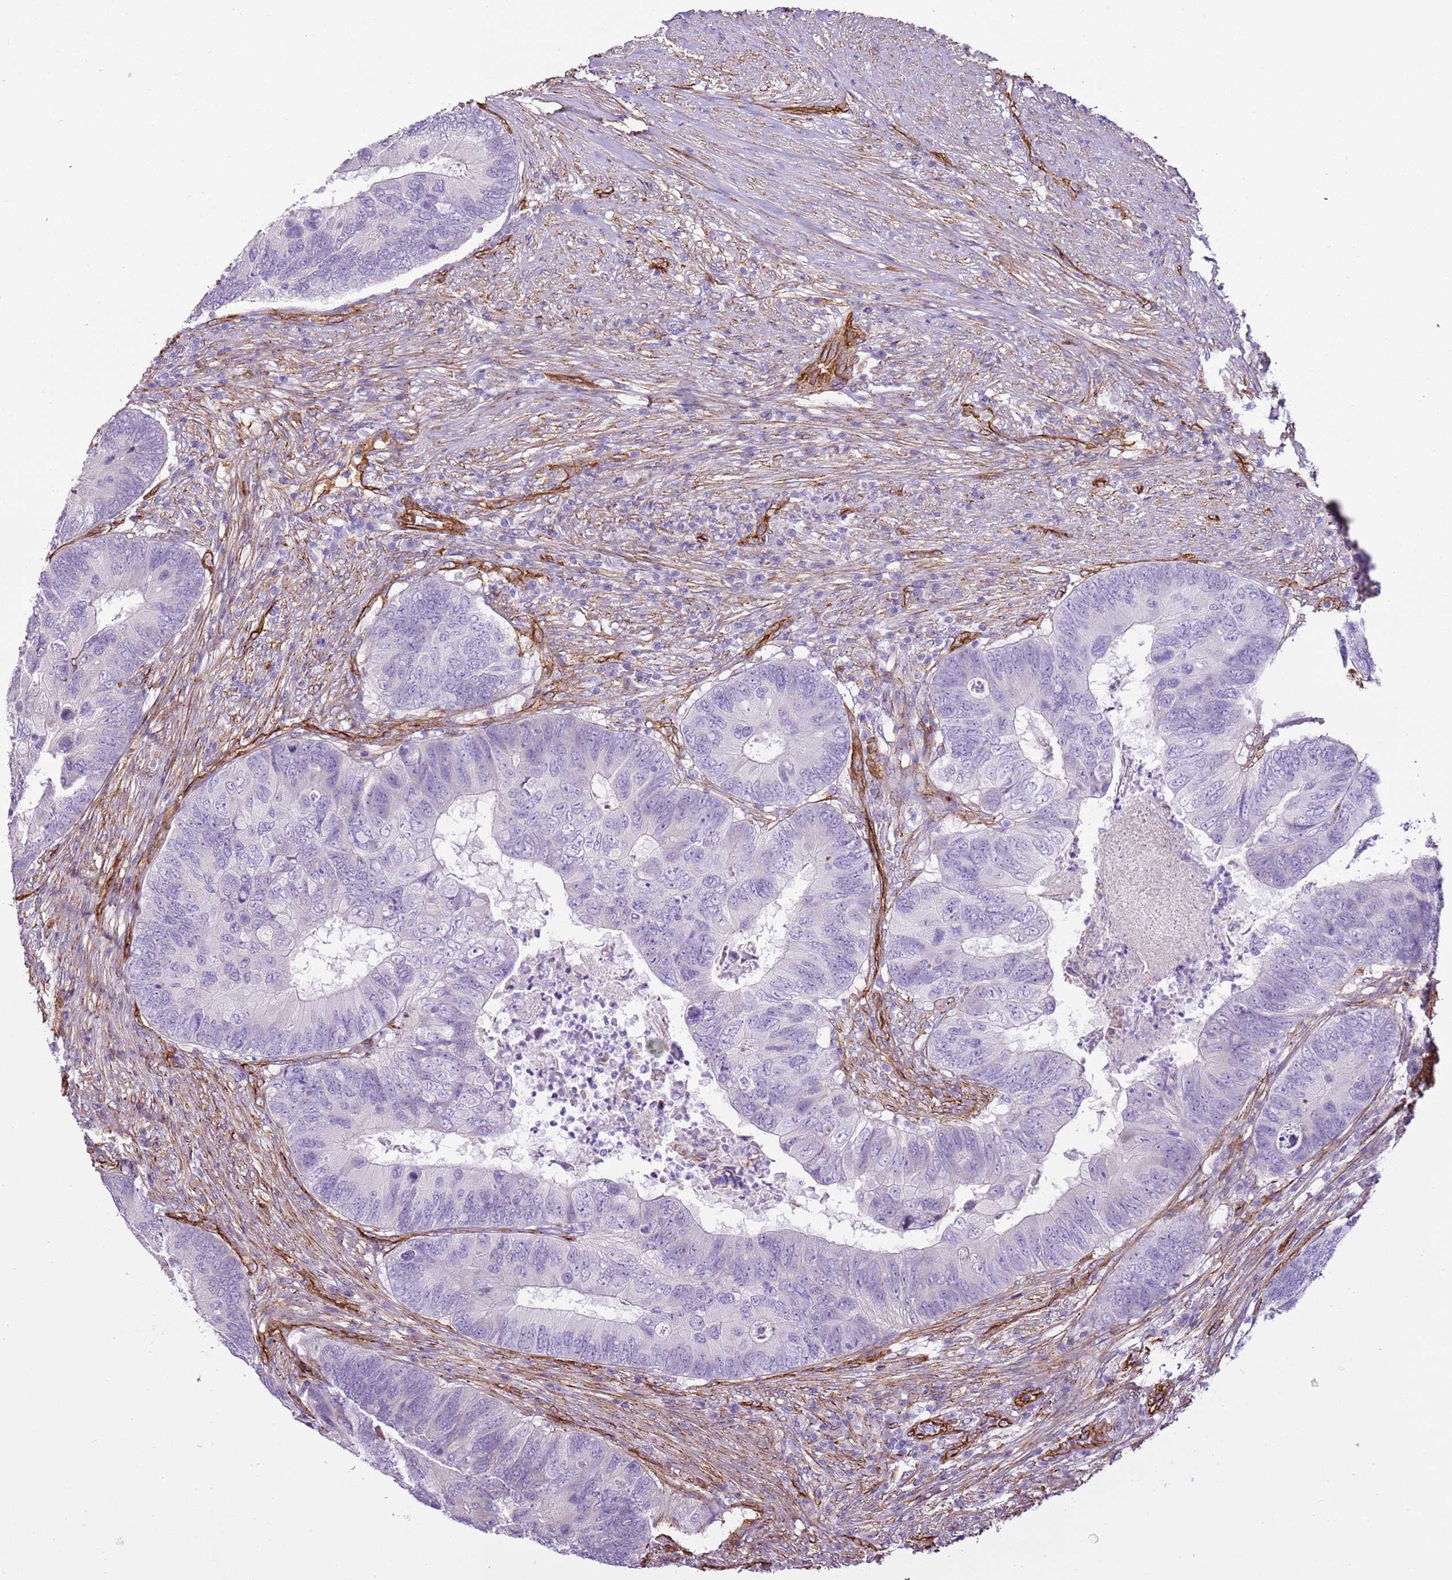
{"staining": {"intensity": "negative", "quantity": "none", "location": "none"}, "tissue": "colorectal cancer", "cell_type": "Tumor cells", "image_type": "cancer", "snomed": [{"axis": "morphology", "description": "Adenocarcinoma, NOS"}, {"axis": "topography", "description": "Colon"}], "caption": "IHC micrograph of neoplastic tissue: human colorectal adenocarcinoma stained with DAB reveals no significant protein positivity in tumor cells. (Stains: DAB IHC with hematoxylin counter stain, Microscopy: brightfield microscopy at high magnification).", "gene": "CTDSPL", "patient": {"sex": "female", "age": 67}}